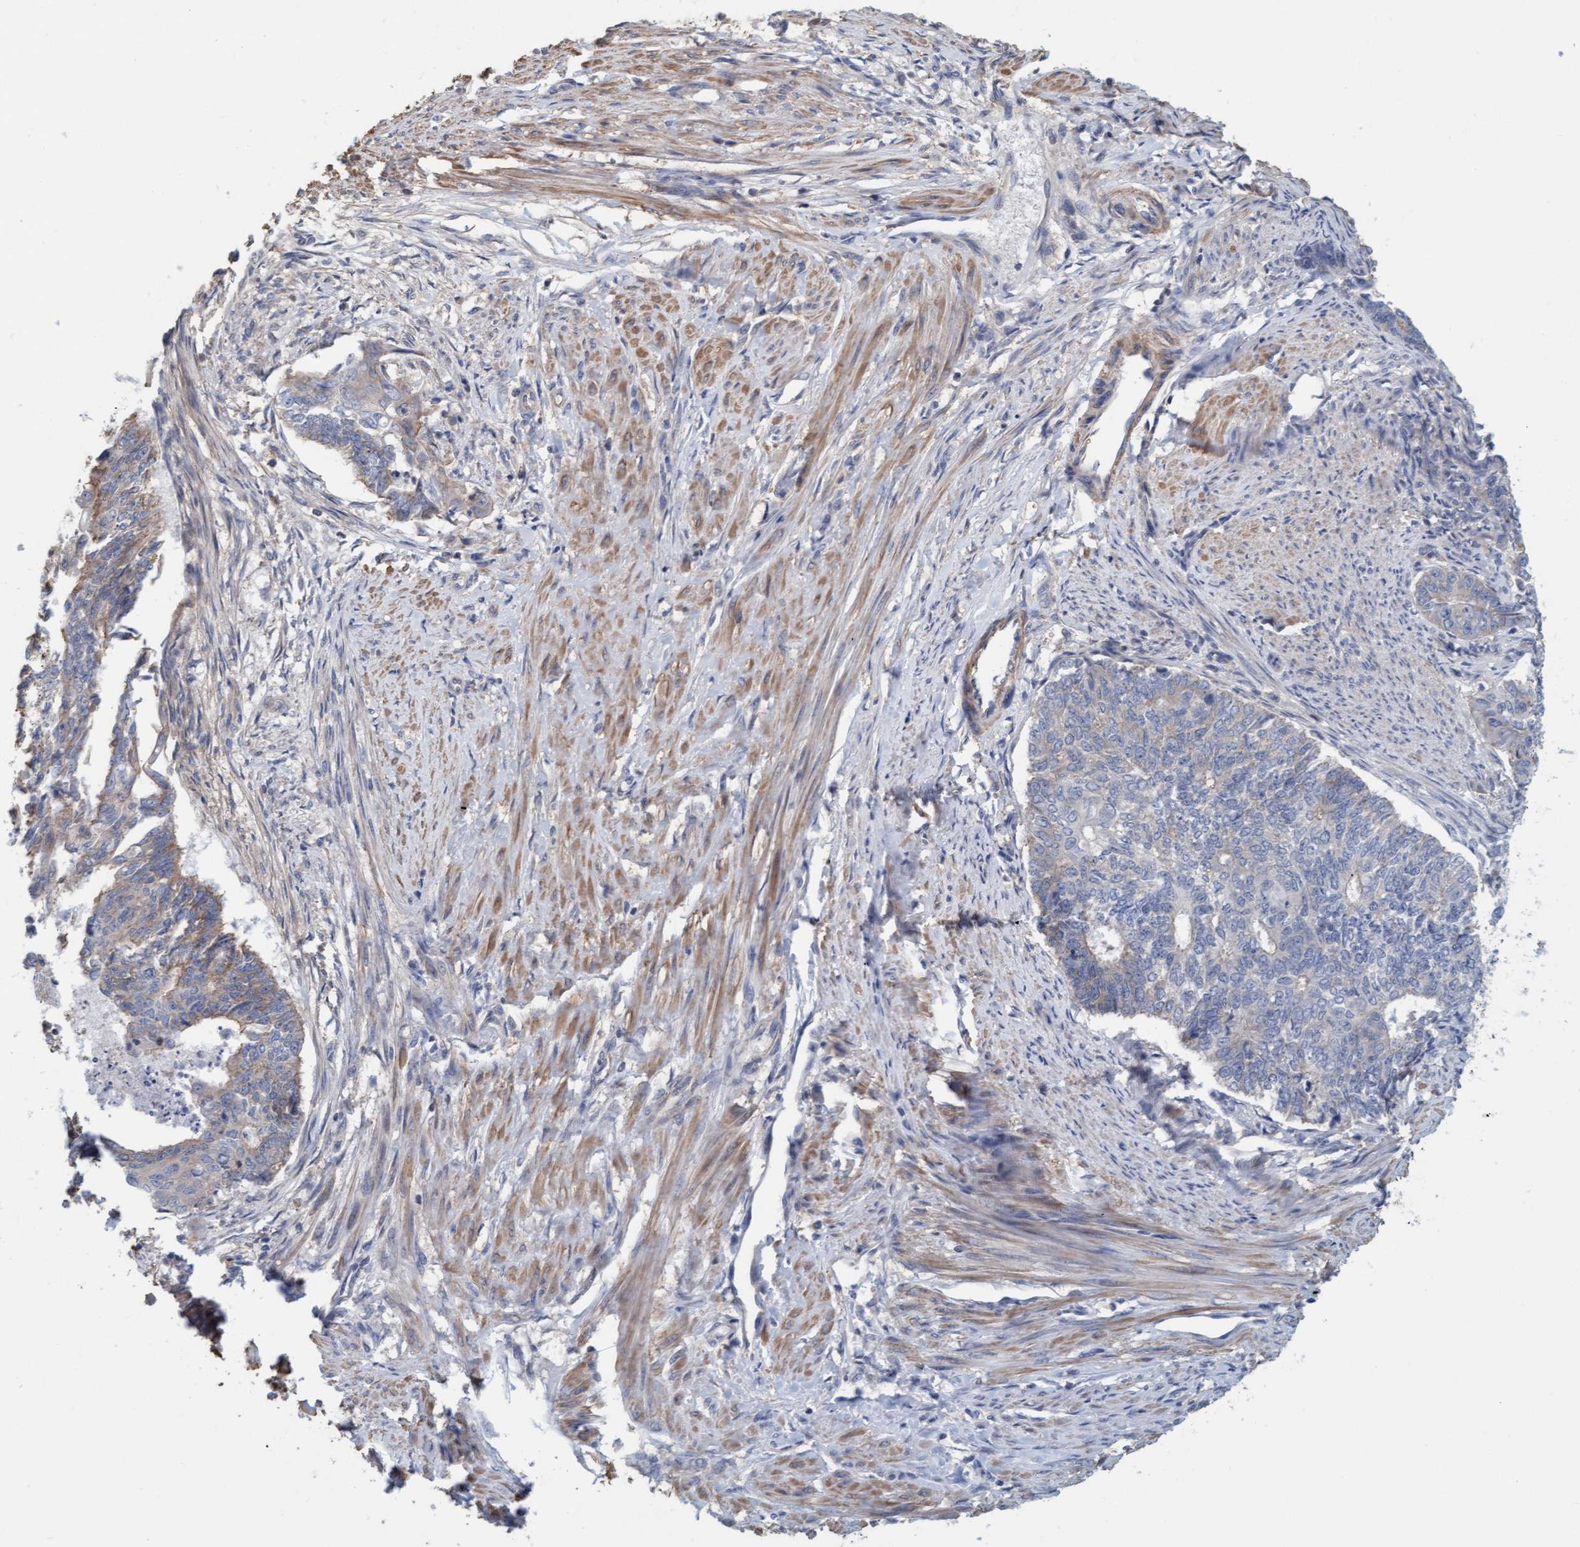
{"staining": {"intensity": "weak", "quantity": "<25%", "location": "cytoplasmic/membranous"}, "tissue": "endometrial cancer", "cell_type": "Tumor cells", "image_type": "cancer", "snomed": [{"axis": "morphology", "description": "Adenocarcinoma, NOS"}, {"axis": "topography", "description": "Endometrium"}], "caption": "High magnification brightfield microscopy of endometrial adenocarcinoma stained with DAB (3,3'-diaminobenzidine) (brown) and counterstained with hematoxylin (blue): tumor cells show no significant expression. The staining was performed using DAB to visualize the protein expression in brown, while the nuclei were stained in blue with hematoxylin (Magnification: 20x).", "gene": "FXR2", "patient": {"sex": "female", "age": 32}}